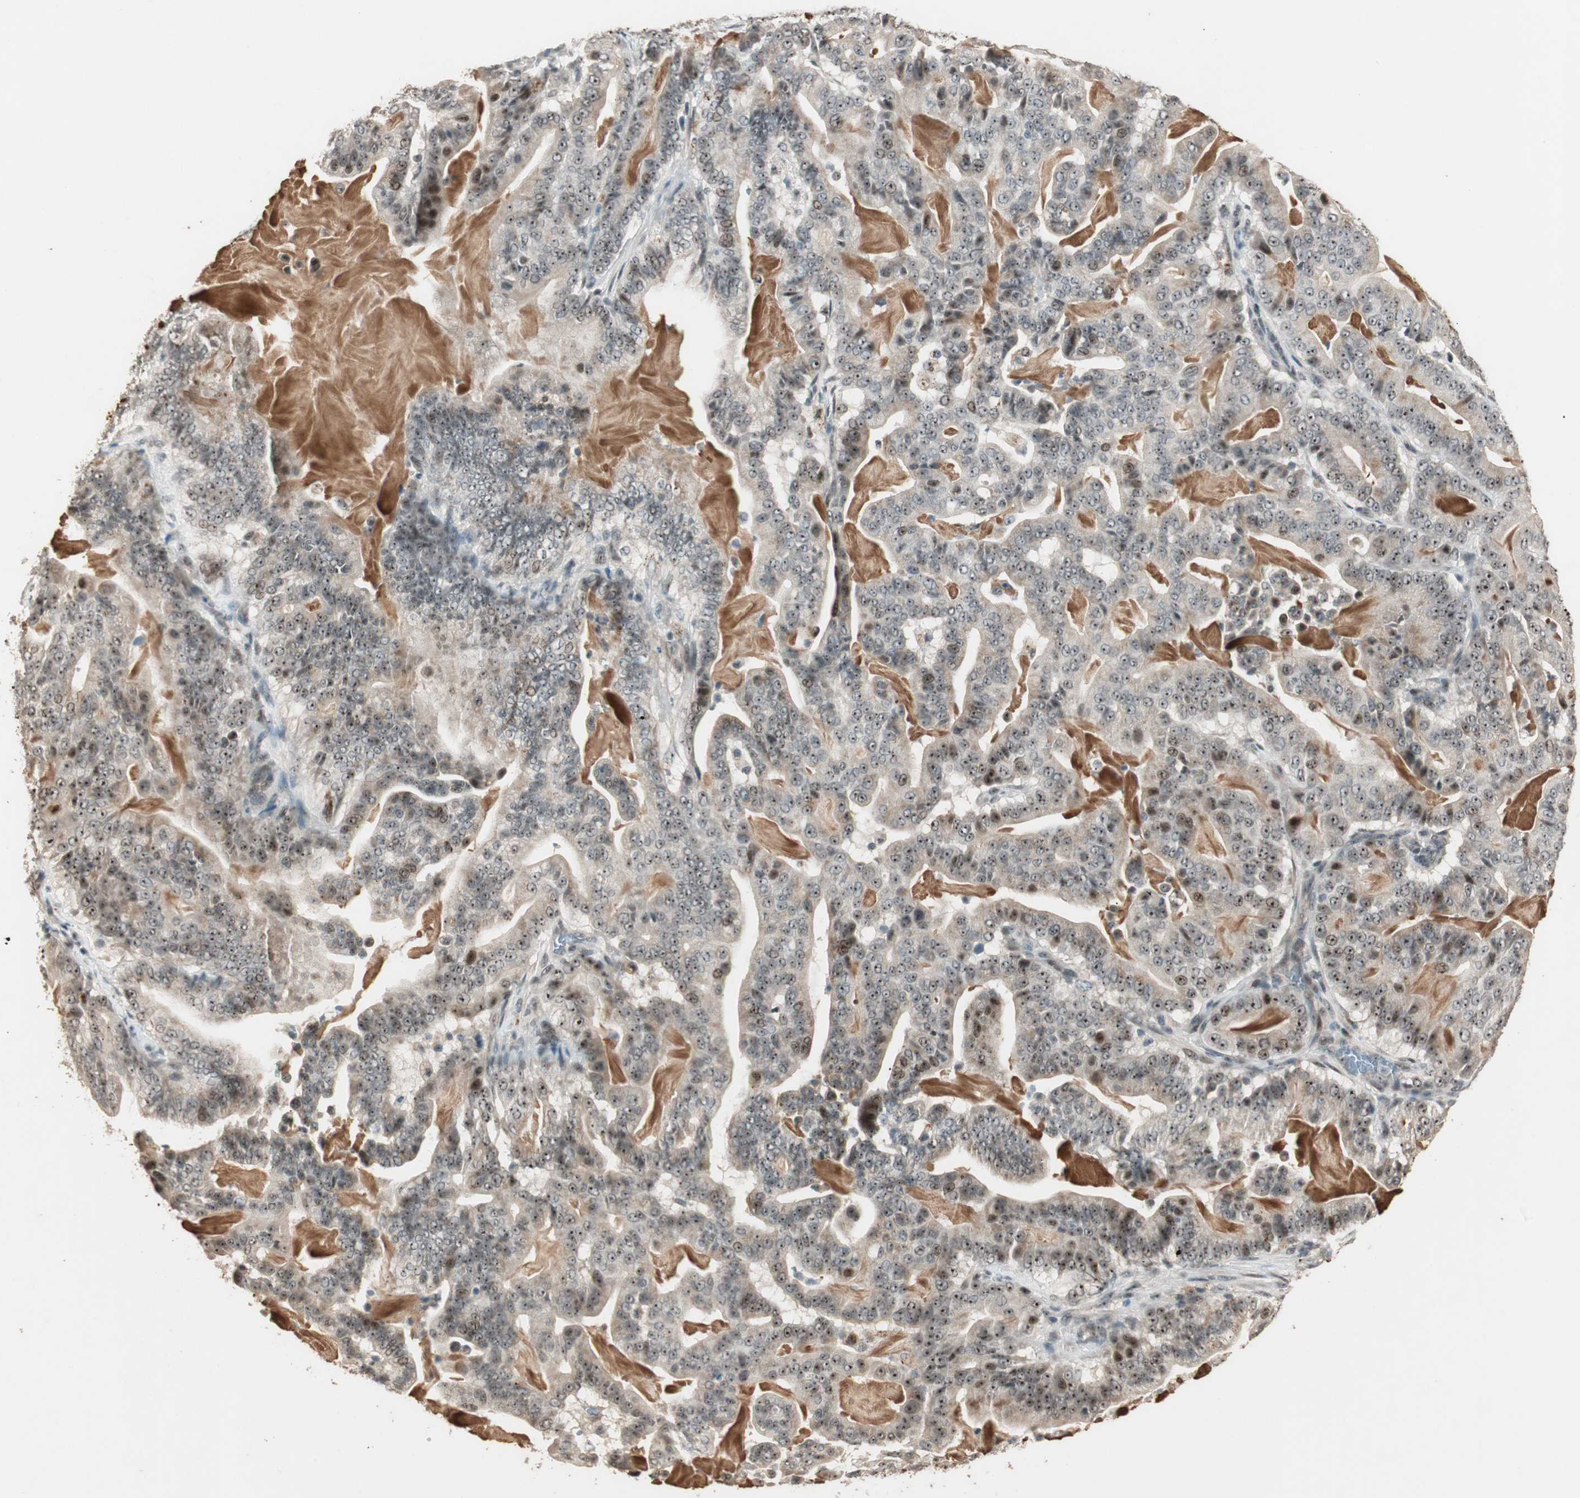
{"staining": {"intensity": "moderate", "quantity": ">75%", "location": "cytoplasmic/membranous,nuclear"}, "tissue": "pancreatic cancer", "cell_type": "Tumor cells", "image_type": "cancer", "snomed": [{"axis": "morphology", "description": "Adenocarcinoma, NOS"}, {"axis": "topography", "description": "Pancreas"}], "caption": "Adenocarcinoma (pancreatic) stained with DAB IHC displays medium levels of moderate cytoplasmic/membranous and nuclear expression in about >75% of tumor cells.", "gene": "ETV4", "patient": {"sex": "male", "age": 63}}